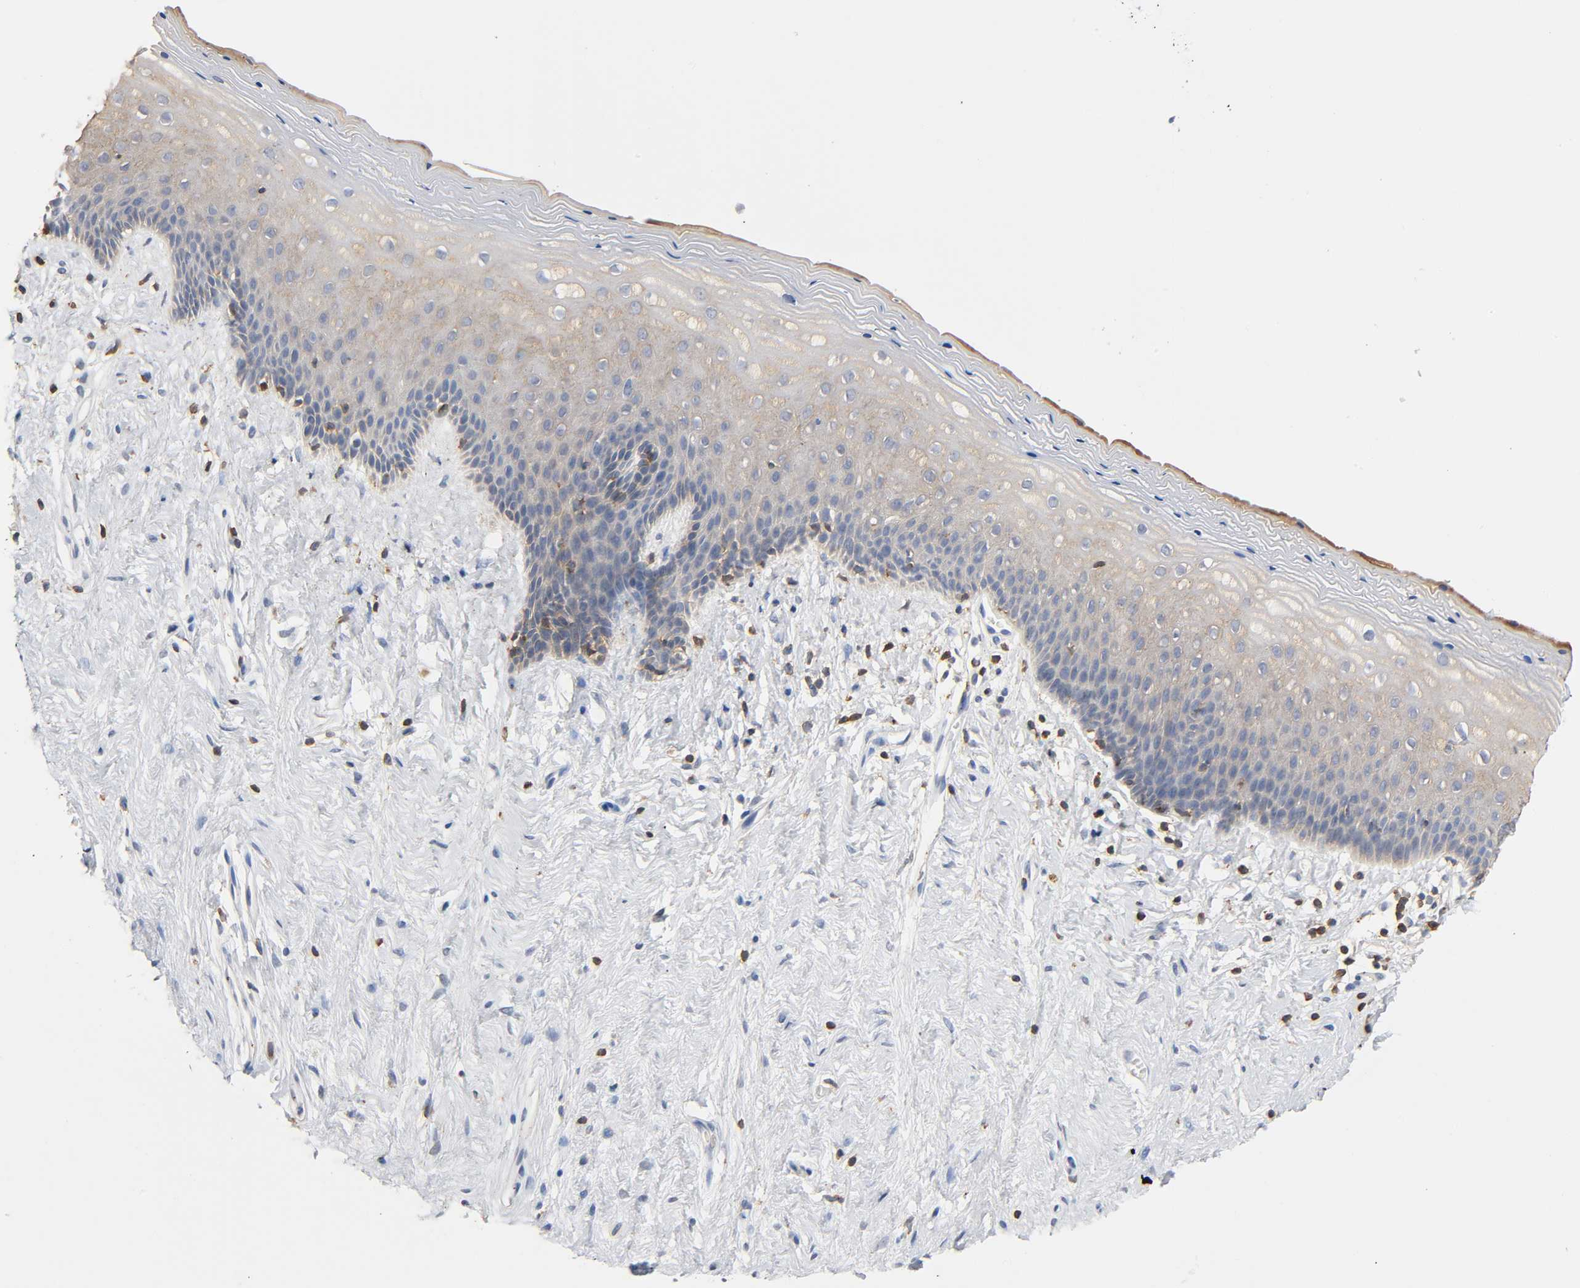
{"staining": {"intensity": "weak", "quantity": "25%-75%", "location": "cytoplasmic/membranous"}, "tissue": "vagina", "cell_type": "Squamous epithelial cells", "image_type": "normal", "snomed": [{"axis": "morphology", "description": "Normal tissue, NOS"}, {"axis": "topography", "description": "Vagina"}], "caption": "Squamous epithelial cells display low levels of weak cytoplasmic/membranous staining in approximately 25%-75% of cells in normal vagina. The protein is shown in brown color, while the nuclei are stained blue.", "gene": "UCKL1", "patient": {"sex": "female", "age": 44}}